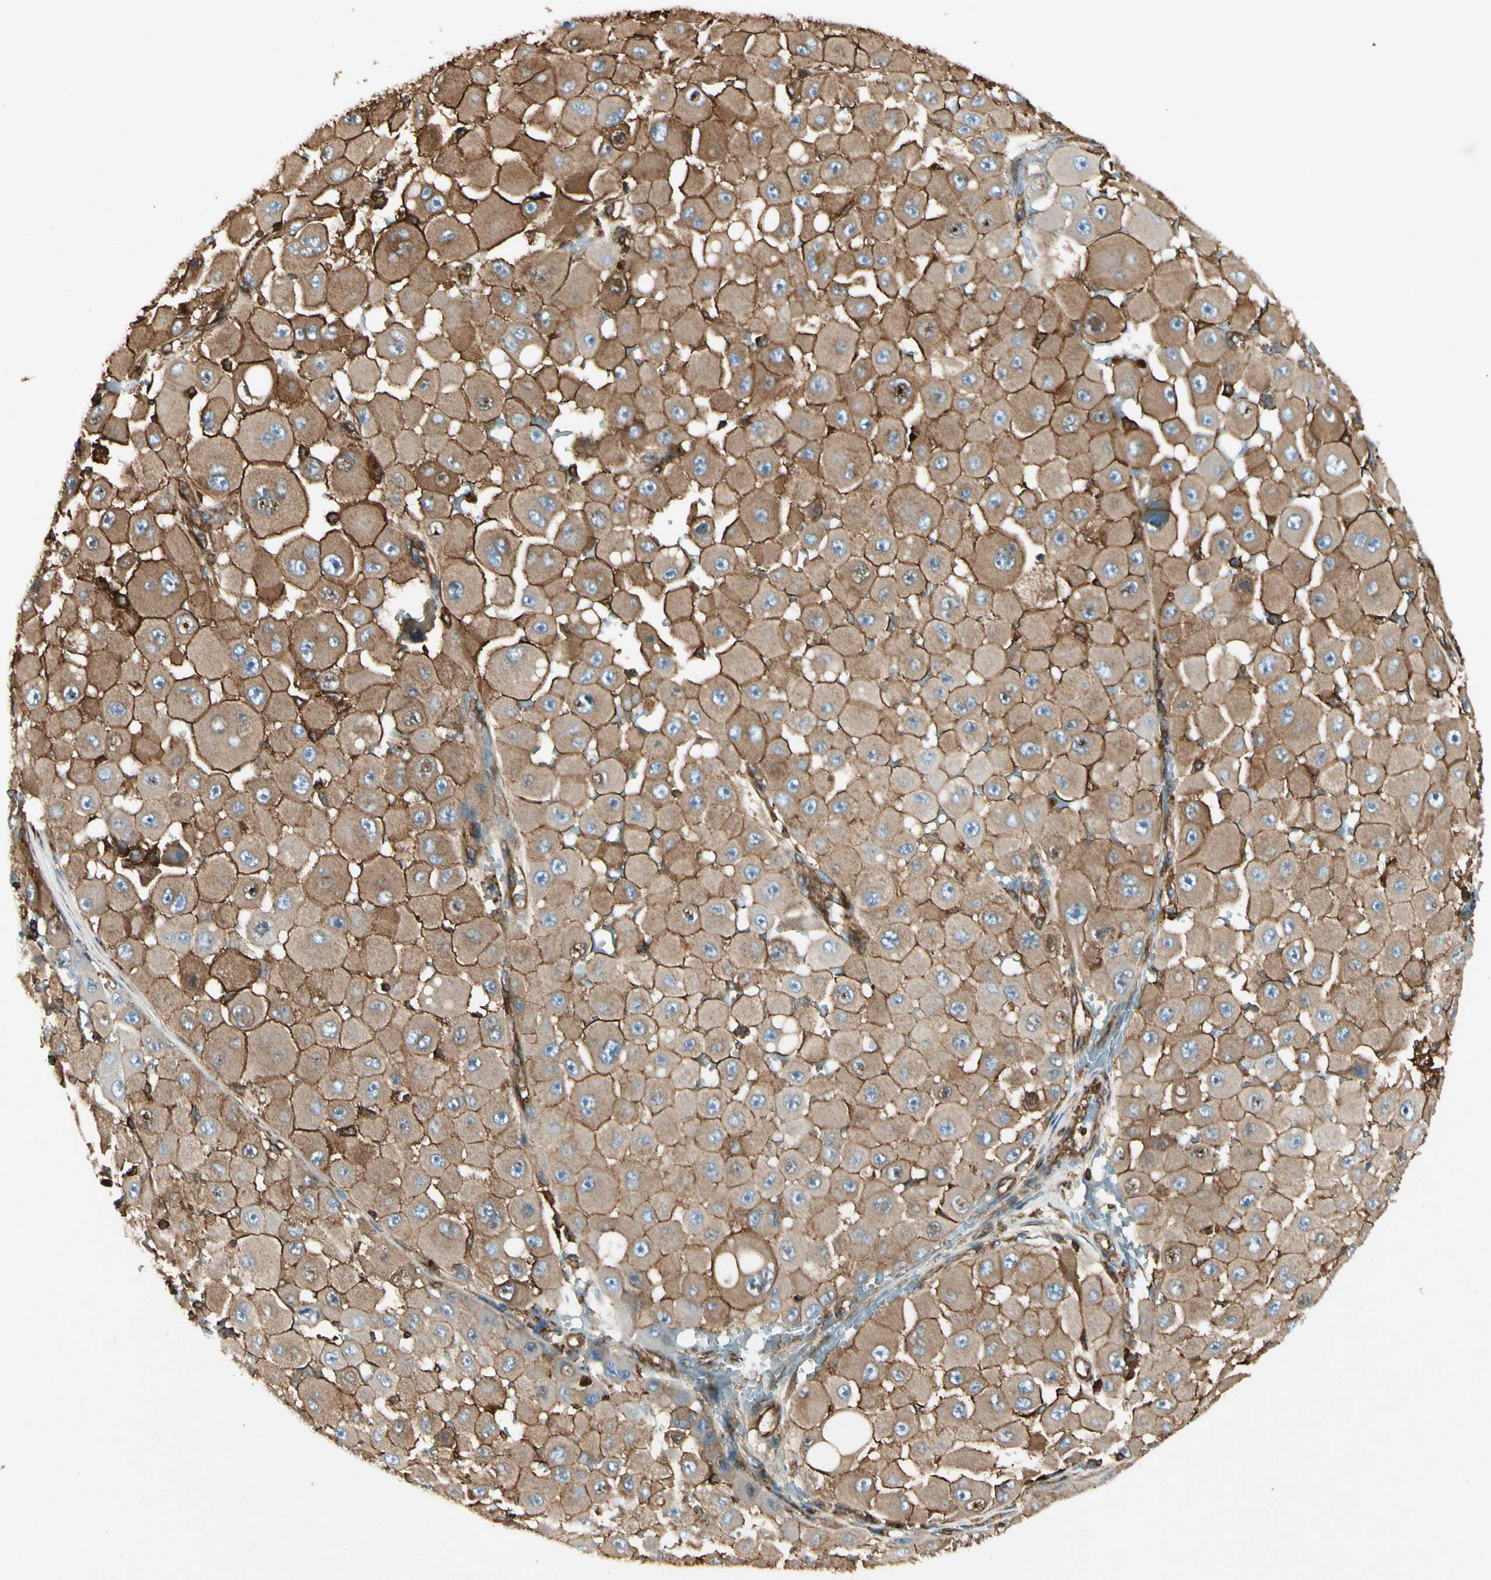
{"staining": {"intensity": "strong", "quantity": ">75%", "location": "cytoplasmic/membranous"}, "tissue": "melanoma", "cell_type": "Tumor cells", "image_type": "cancer", "snomed": [{"axis": "morphology", "description": "Malignant melanoma, NOS"}, {"axis": "topography", "description": "Skin"}], "caption": "Protein expression analysis of malignant melanoma reveals strong cytoplasmic/membranous staining in approximately >75% of tumor cells.", "gene": "ARPC2", "patient": {"sex": "female", "age": 81}}